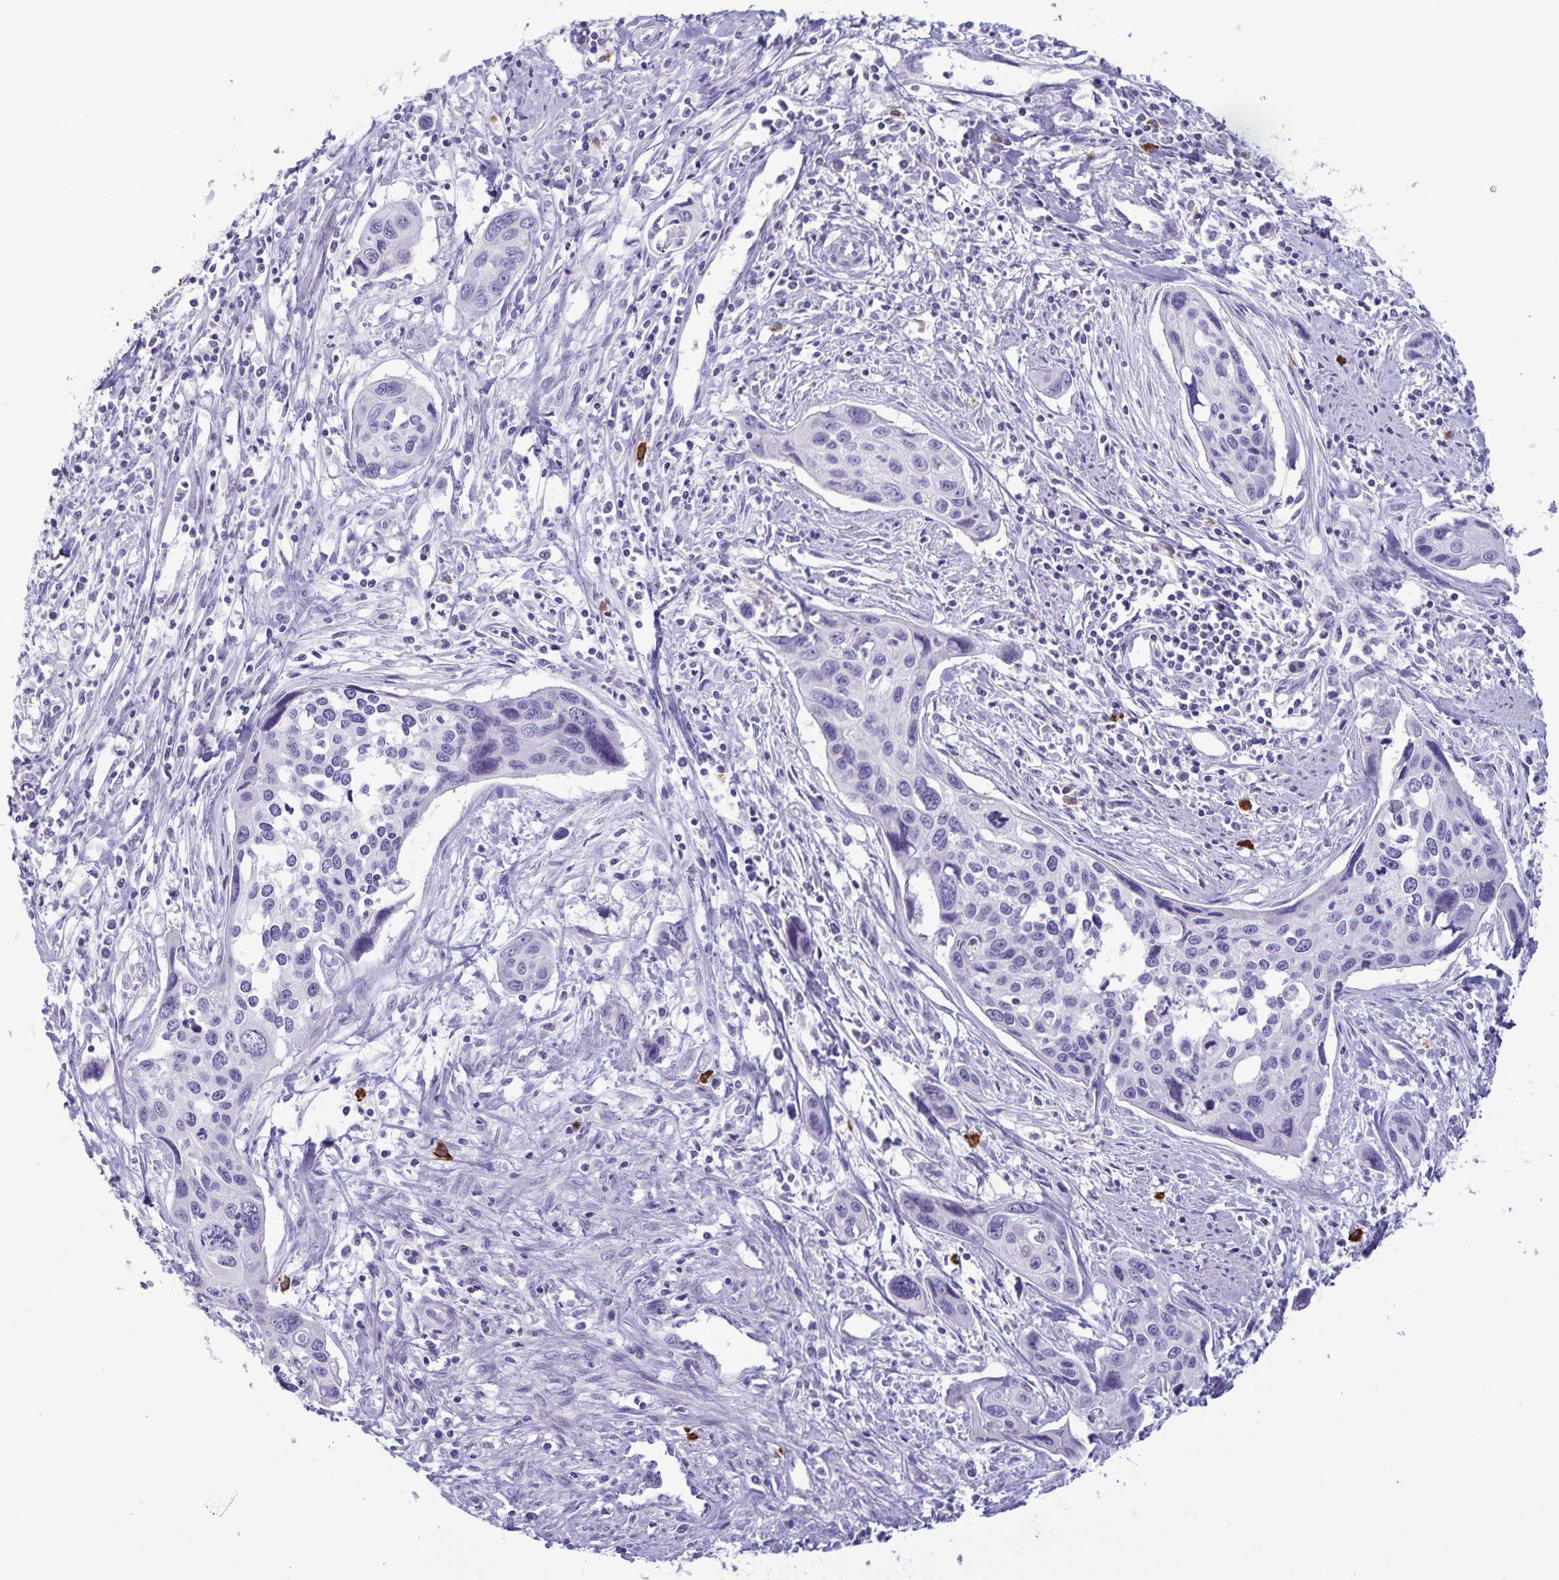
{"staining": {"intensity": "negative", "quantity": "none", "location": "none"}, "tissue": "cervical cancer", "cell_type": "Tumor cells", "image_type": "cancer", "snomed": [{"axis": "morphology", "description": "Squamous cell carcinoma, NOS"}, {"axis": "topography", "description": "Cervix"}], "caption": "Tumor cells show no significant positivity in cervical cancer (squamous cell carcinoma).", "gene": "IBTK", "patient": {"sex": "female", "age": 31}}